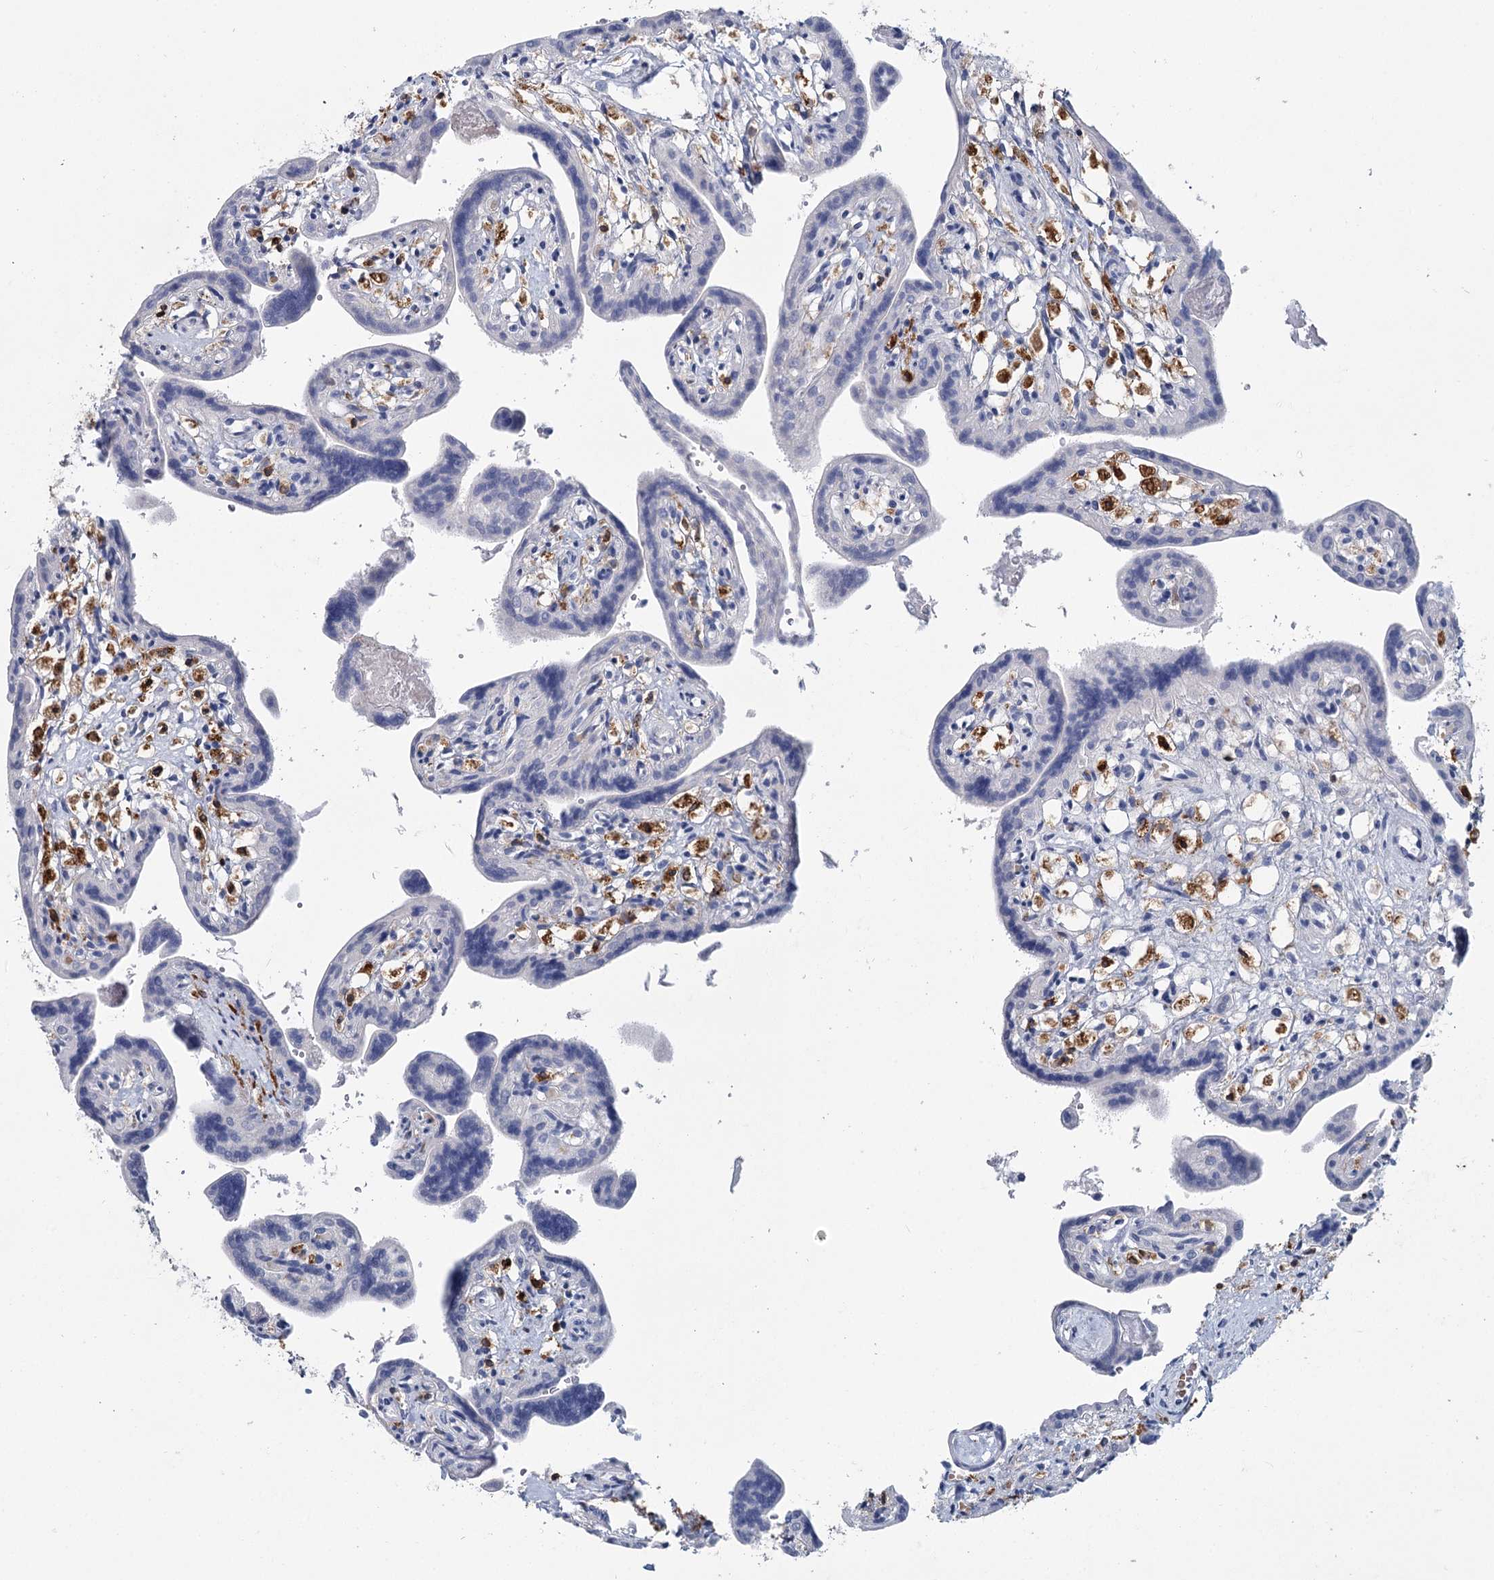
{"staining": {"intensity": "negative", "quantity": "none", "location": "none"}, "tissue": "placenta", "cell_type": "Trophoblastic cells", "image_type": "normal", "snomed": [{"axis": "morphology", "description": "Normal tissue, NOS"}, {"axis": "topography", "description": "Placenta"}], "caption": "Image shows no protein staining in trophoblastic cells of benign placenta.", "gene": "METTL7B", "patient": {"sex": "female", "age": 37}}